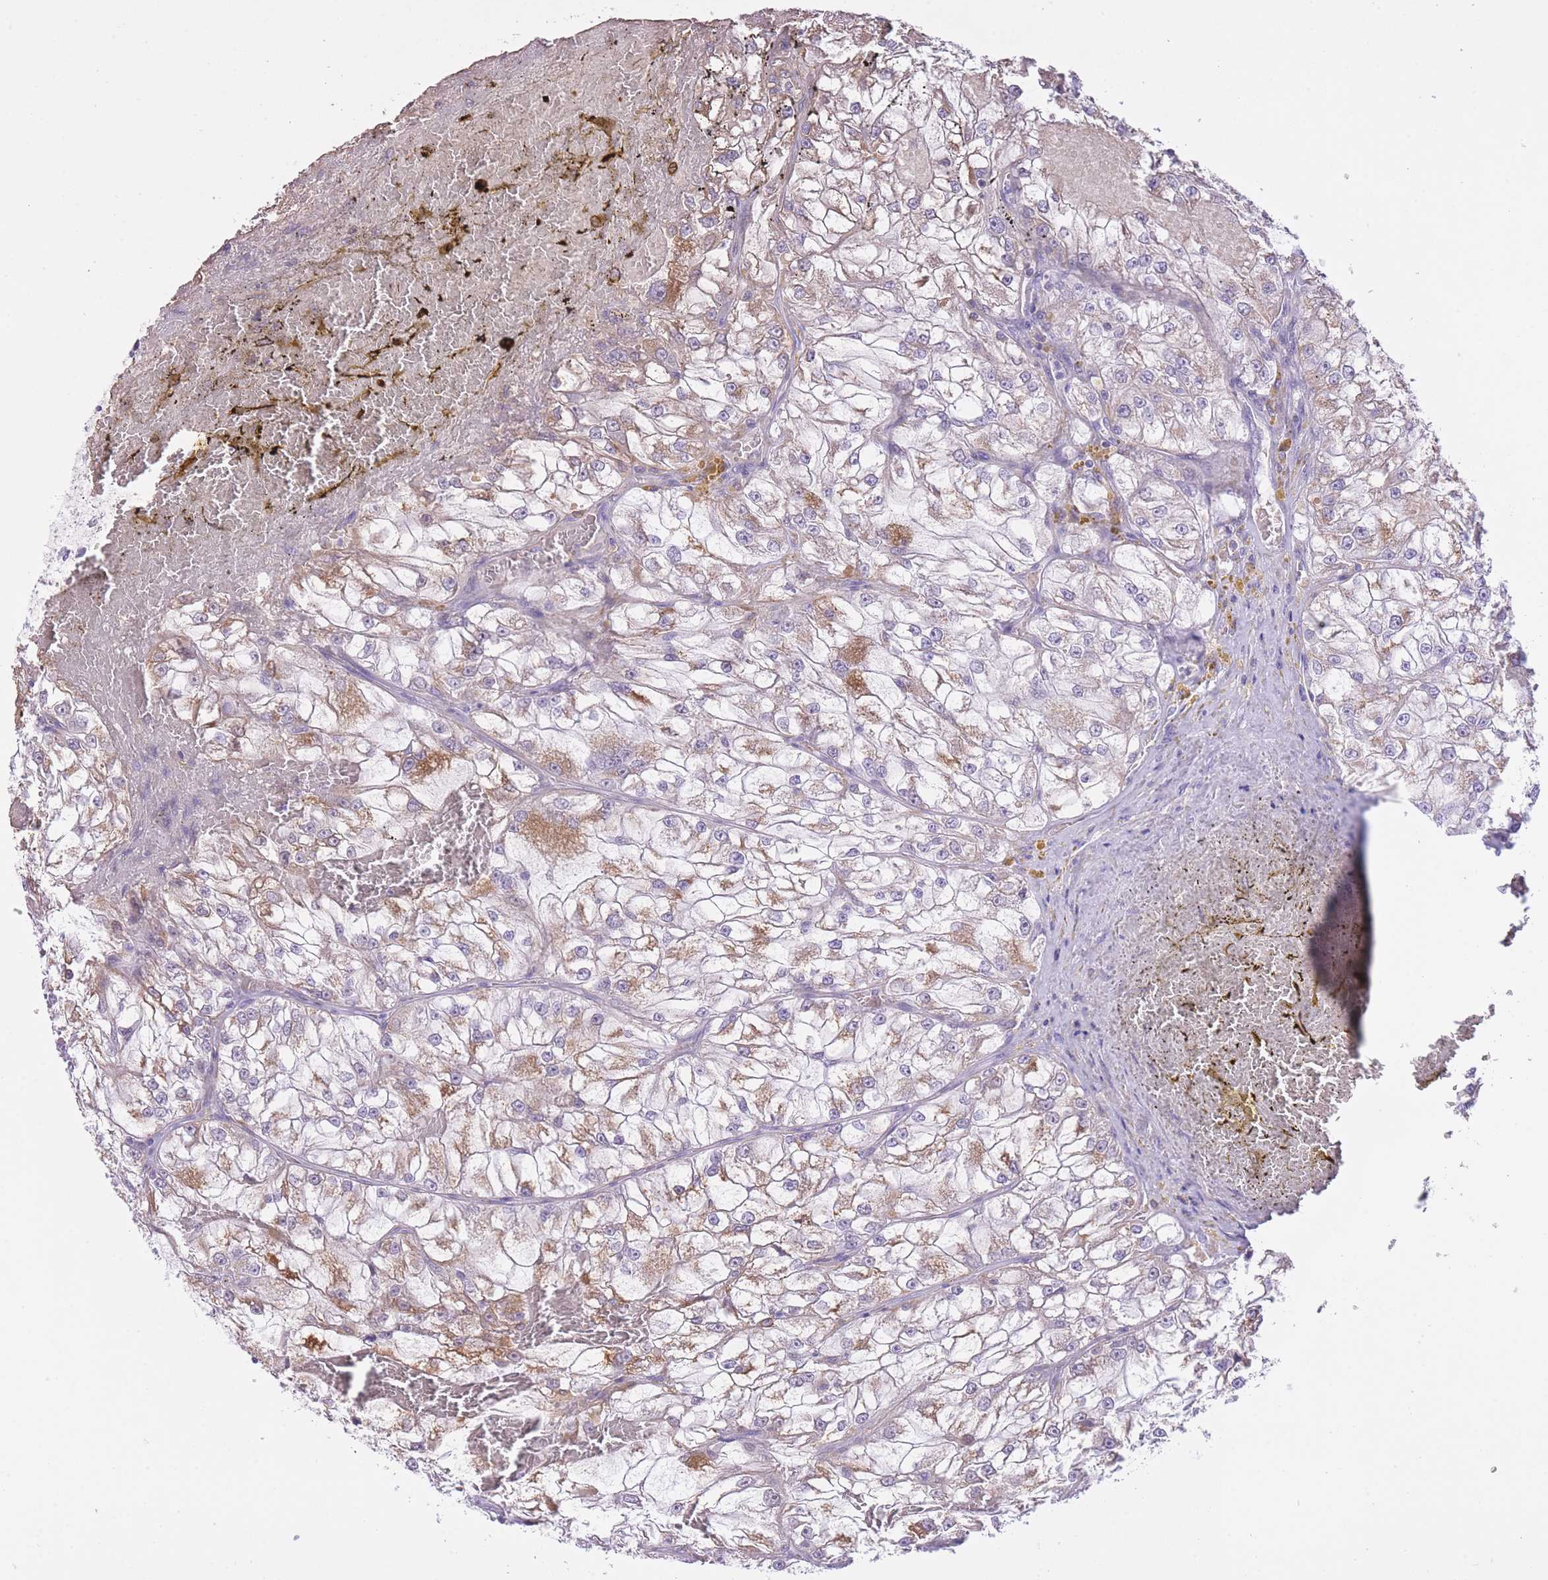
{"staining": {"intensity": "moderate", "quantity": "25%-75%", "location": "cytoplasmic/membranous"}, "tissue": "renal cancer", "cell_type": "Tumor cells", "image_type": "cancer", "snomed": [{"axis": "morphology", "description": "Adenocarcinoma, NOS"}, {"axis": "topography", "description": "Kidney"}], "caption": "DAB (3,3'-diaminobenzidine) immunohistochemical staining of renal adenocarcinoma reveals moderate cytoplasmic/membranous protein expression in approximately 25%-75% of tumor cells.", "gene": "MEIOSIN", "patient": {"sex": "female", "age": 72}}